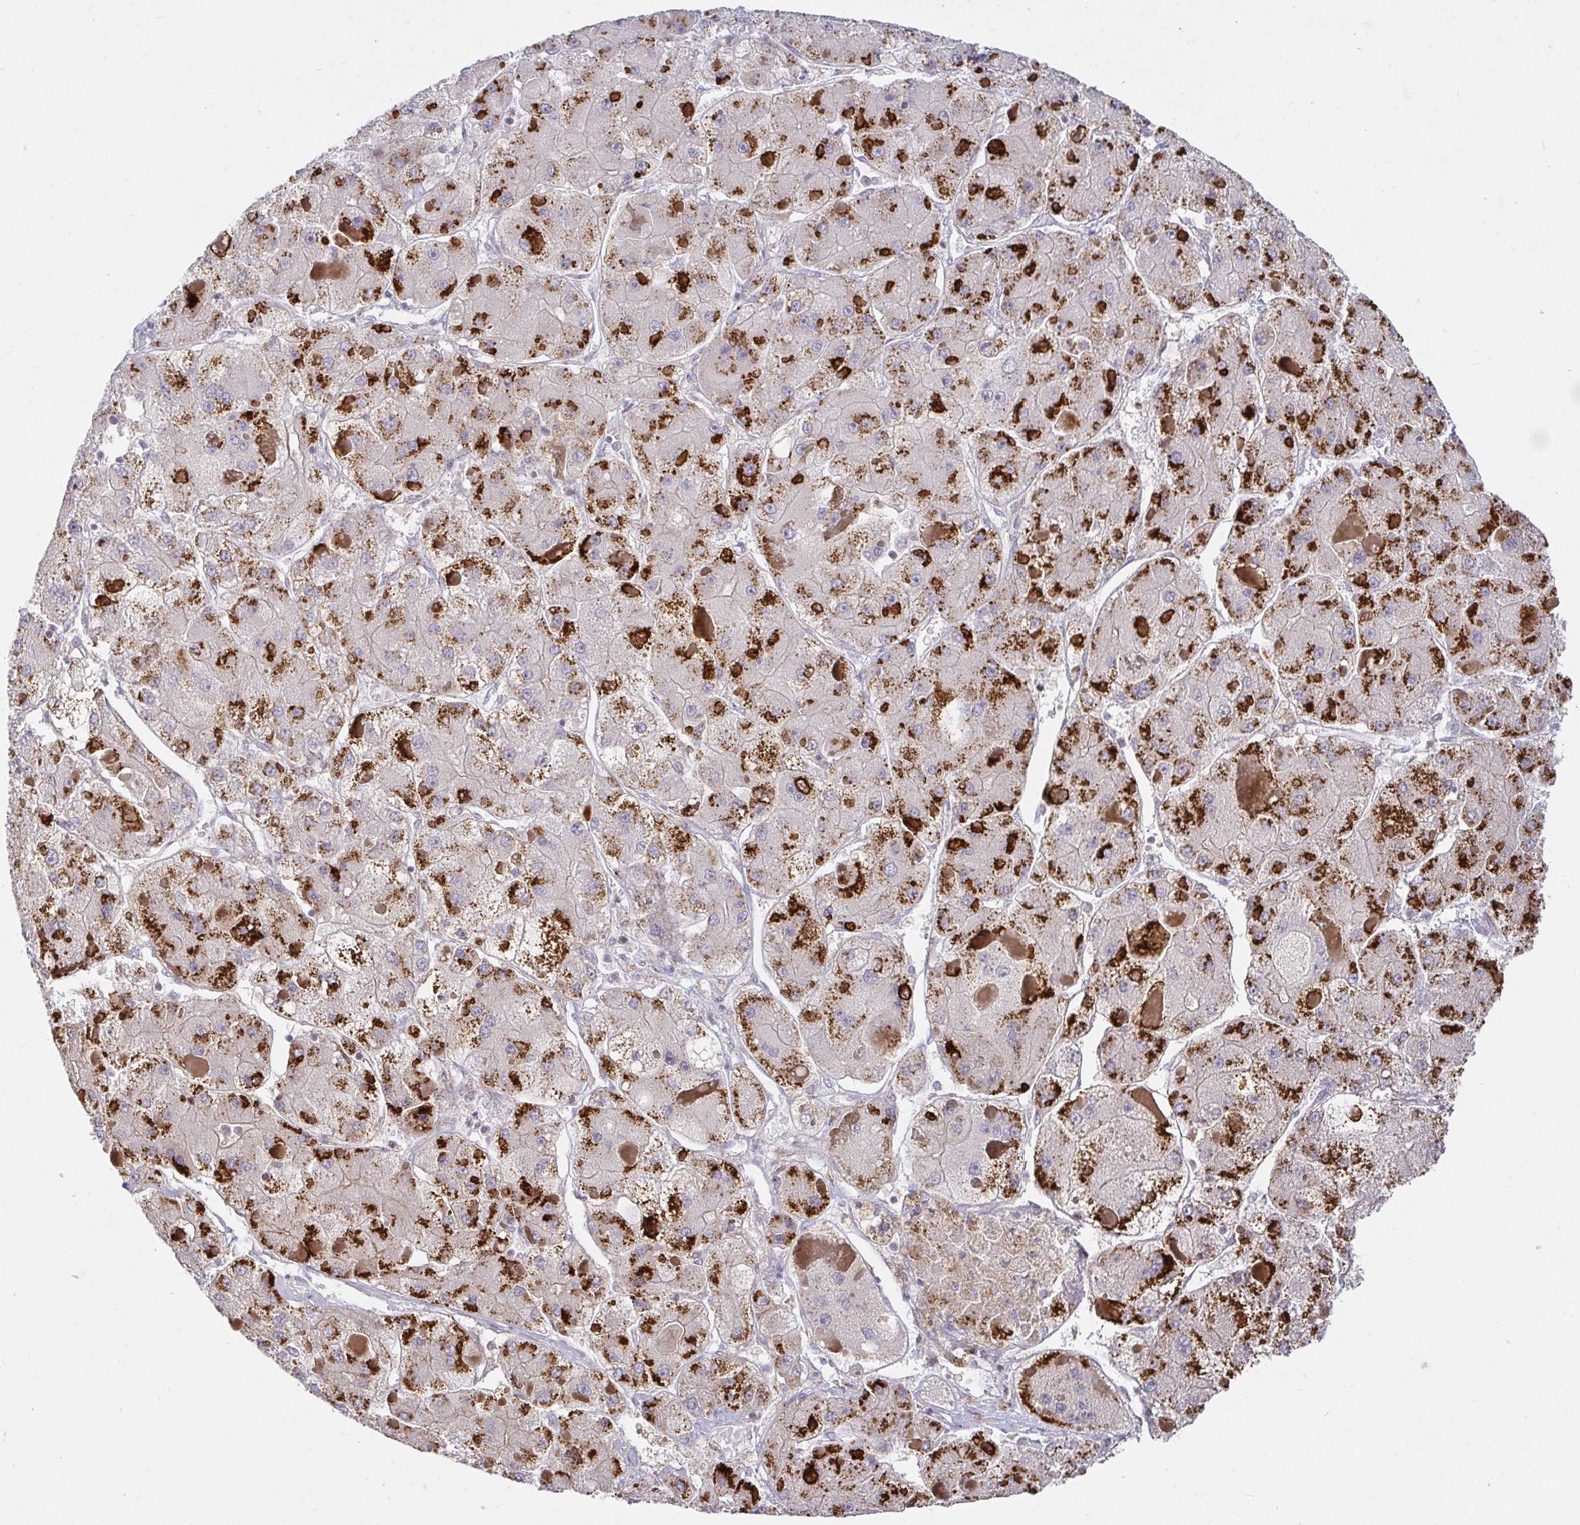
{"staining": {"intensity": "strong", "quantity": "25%-75%", "location": "cytoplasmic/membranous"}, "tissue": "liver cancer", "cell_type": "Tumor cells", "image_type": "cancer", "snomed": [{"axis": "morphology", "description": "Carcinoma, Hepatocellular, NOS"}, {"axis": "topography", "description": "Liver"}], "caption": "This is a micrograph of IHC staining of hepatocellular carcinoma (liver), which shows strong positivity in the cytoplasmic/membranous of tumor cells.", "gene": "SSH2", "patient": {"sex": "female", "age": 73}}